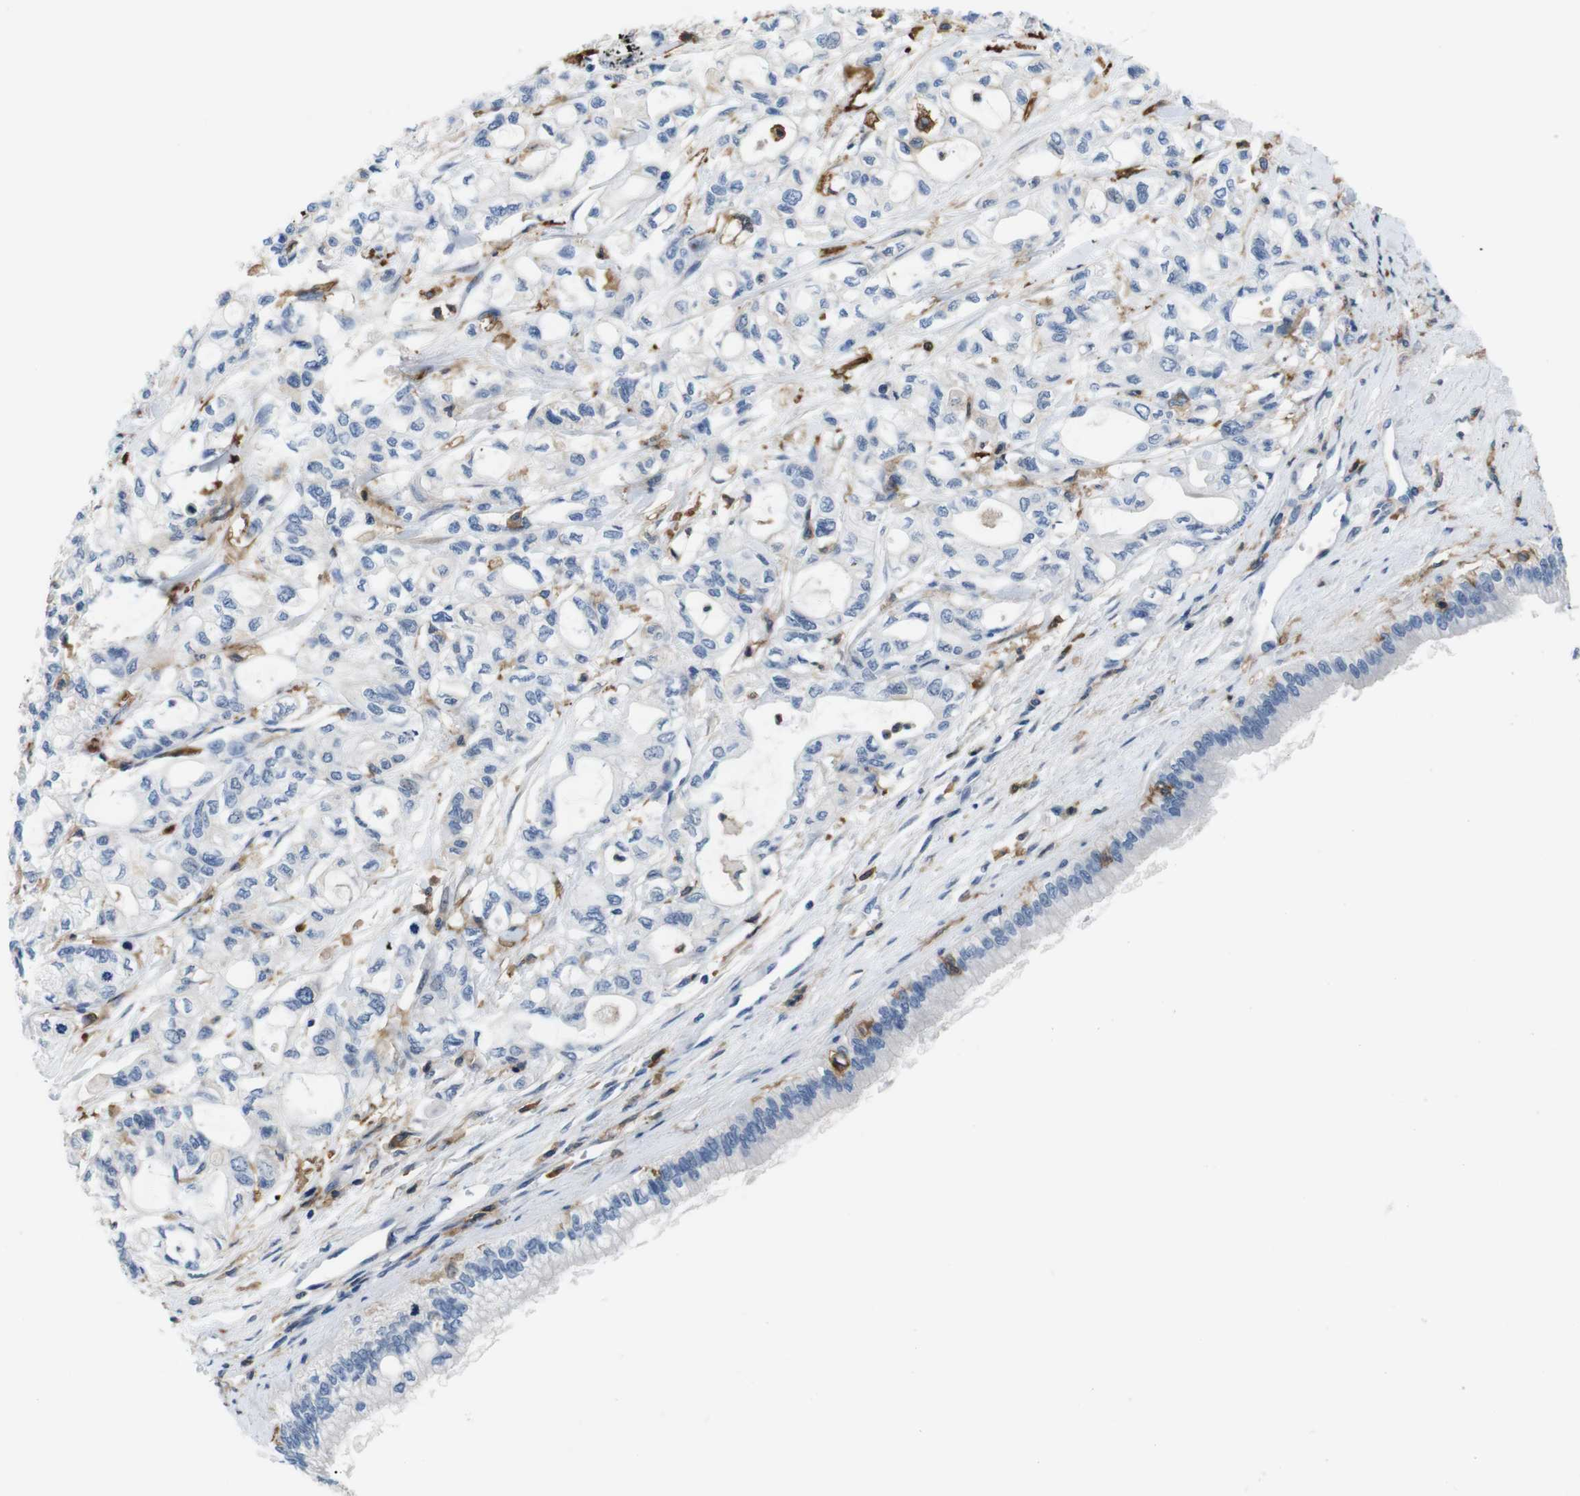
{"staining": {"intensity": "negative", "quantity": "none", "location": "none"}, "tissue": "pancreatic cancer", "cell_type": "Tumor cells", "image_type": "cancer", "snomed": [{"axis": "morphology", "description": "Adenocarcinoma, NOS"}, {"axis": "topography", "description": "Pancreas"}], "caption": "Pancreatic cancer (adenocarcinoma) was stained to show a protein in brown. There is no significant expression in tumor cells.", "gene": "CD300C", "patient": {"sex": "male", "age": 79}}